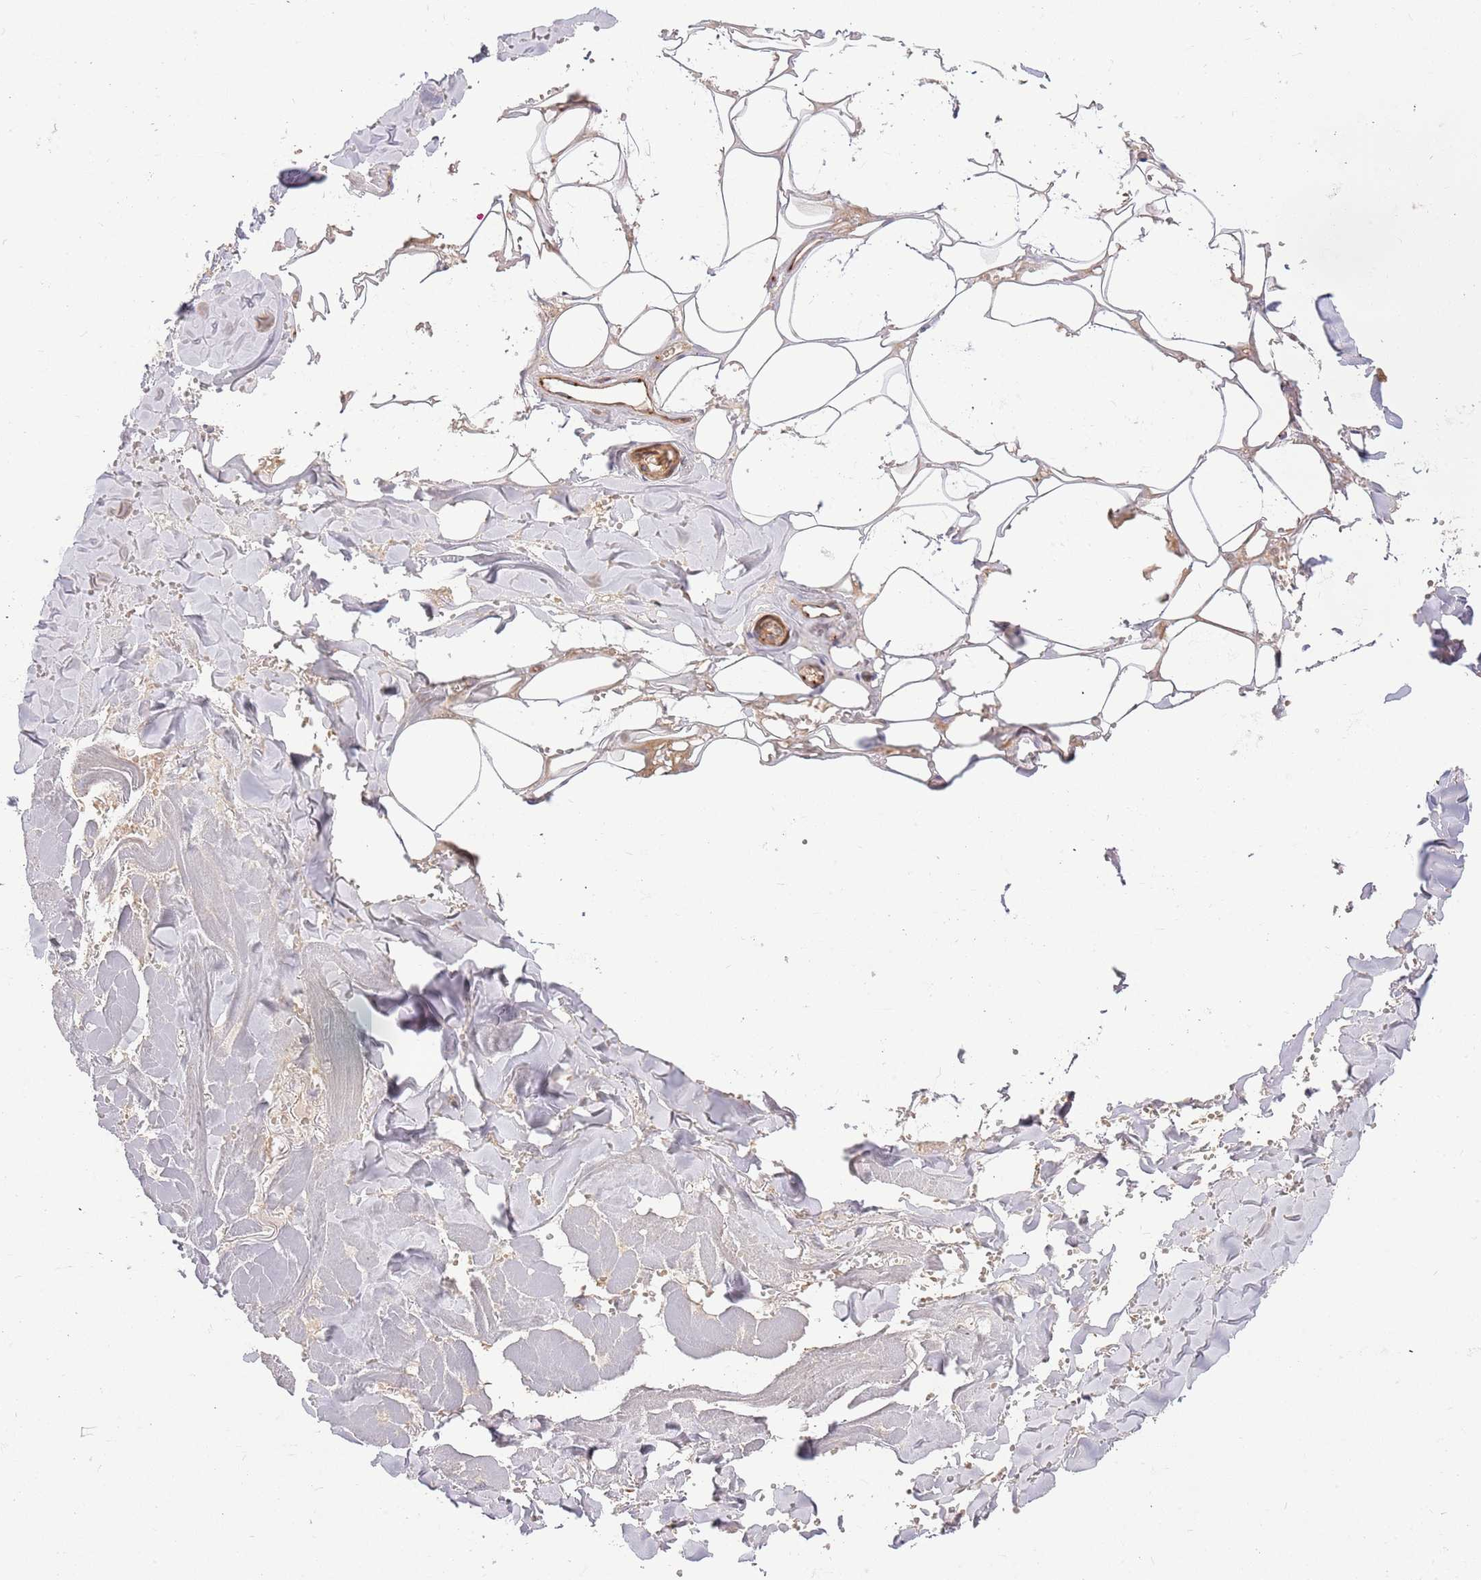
{"staining": {"intensity": "weak", "quantity": "<25%", "location": "cytoplasmic/membranous"}, "tissue": "adipose tissue", "cell_type": "Adipocytes", "image_type": "normal", "snomed": [{"axis": "morphology", "description": "Normal tissue, NOS"}, {"axis": "topography", "description": "Salivary gland"}, {"axis": "topography", "description": "Peripheral nerve tissue"}], "caption": "DAB (3,3'-diaminobenzidine) immunohistochemical staining of unremarkable human adipose tissue displays no significant positivity in adipocytes.", "gene": "HAUS3", "patient": {"sex": "male", "age": 38}}